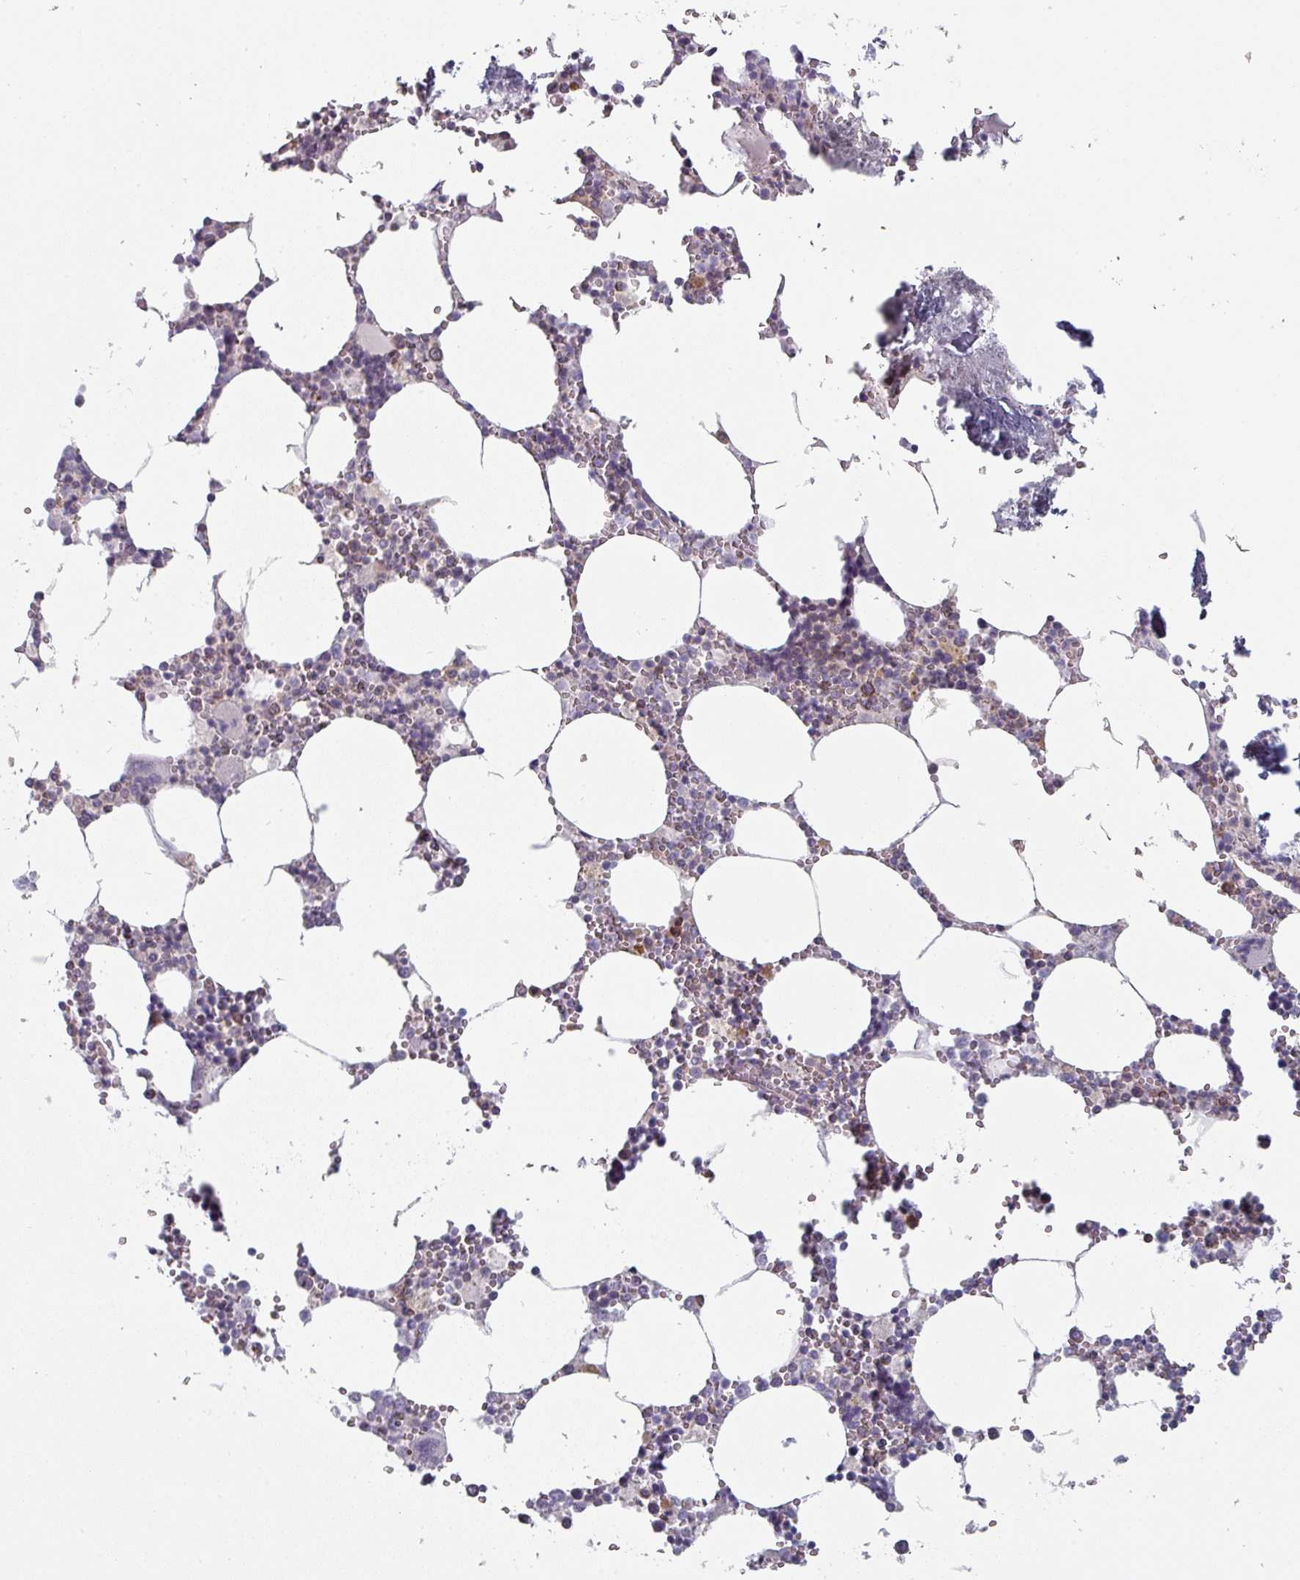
{"staining": {"intensity": "moderate", "quantity": "<25%", "location": "cytoplasmic/membranous"}, "tissue": "bone marrow", "cell_type": "Hematopoietic cells", "image_type": "normal", "snomed": [{"axis": "morphology", "description": "Normal tissue, NOS"}, {"axis": "topography", "description": "Bone marrow"}], "caption": "This is a micrograph of immunohistochemistry staining of unremarkable bone marrow, which shows moderate positivity in the cytoplasmic/membranous of hematopoietic cells.", "gene": "TAPT1", "patient": {"sex": "male", "age": 54}}